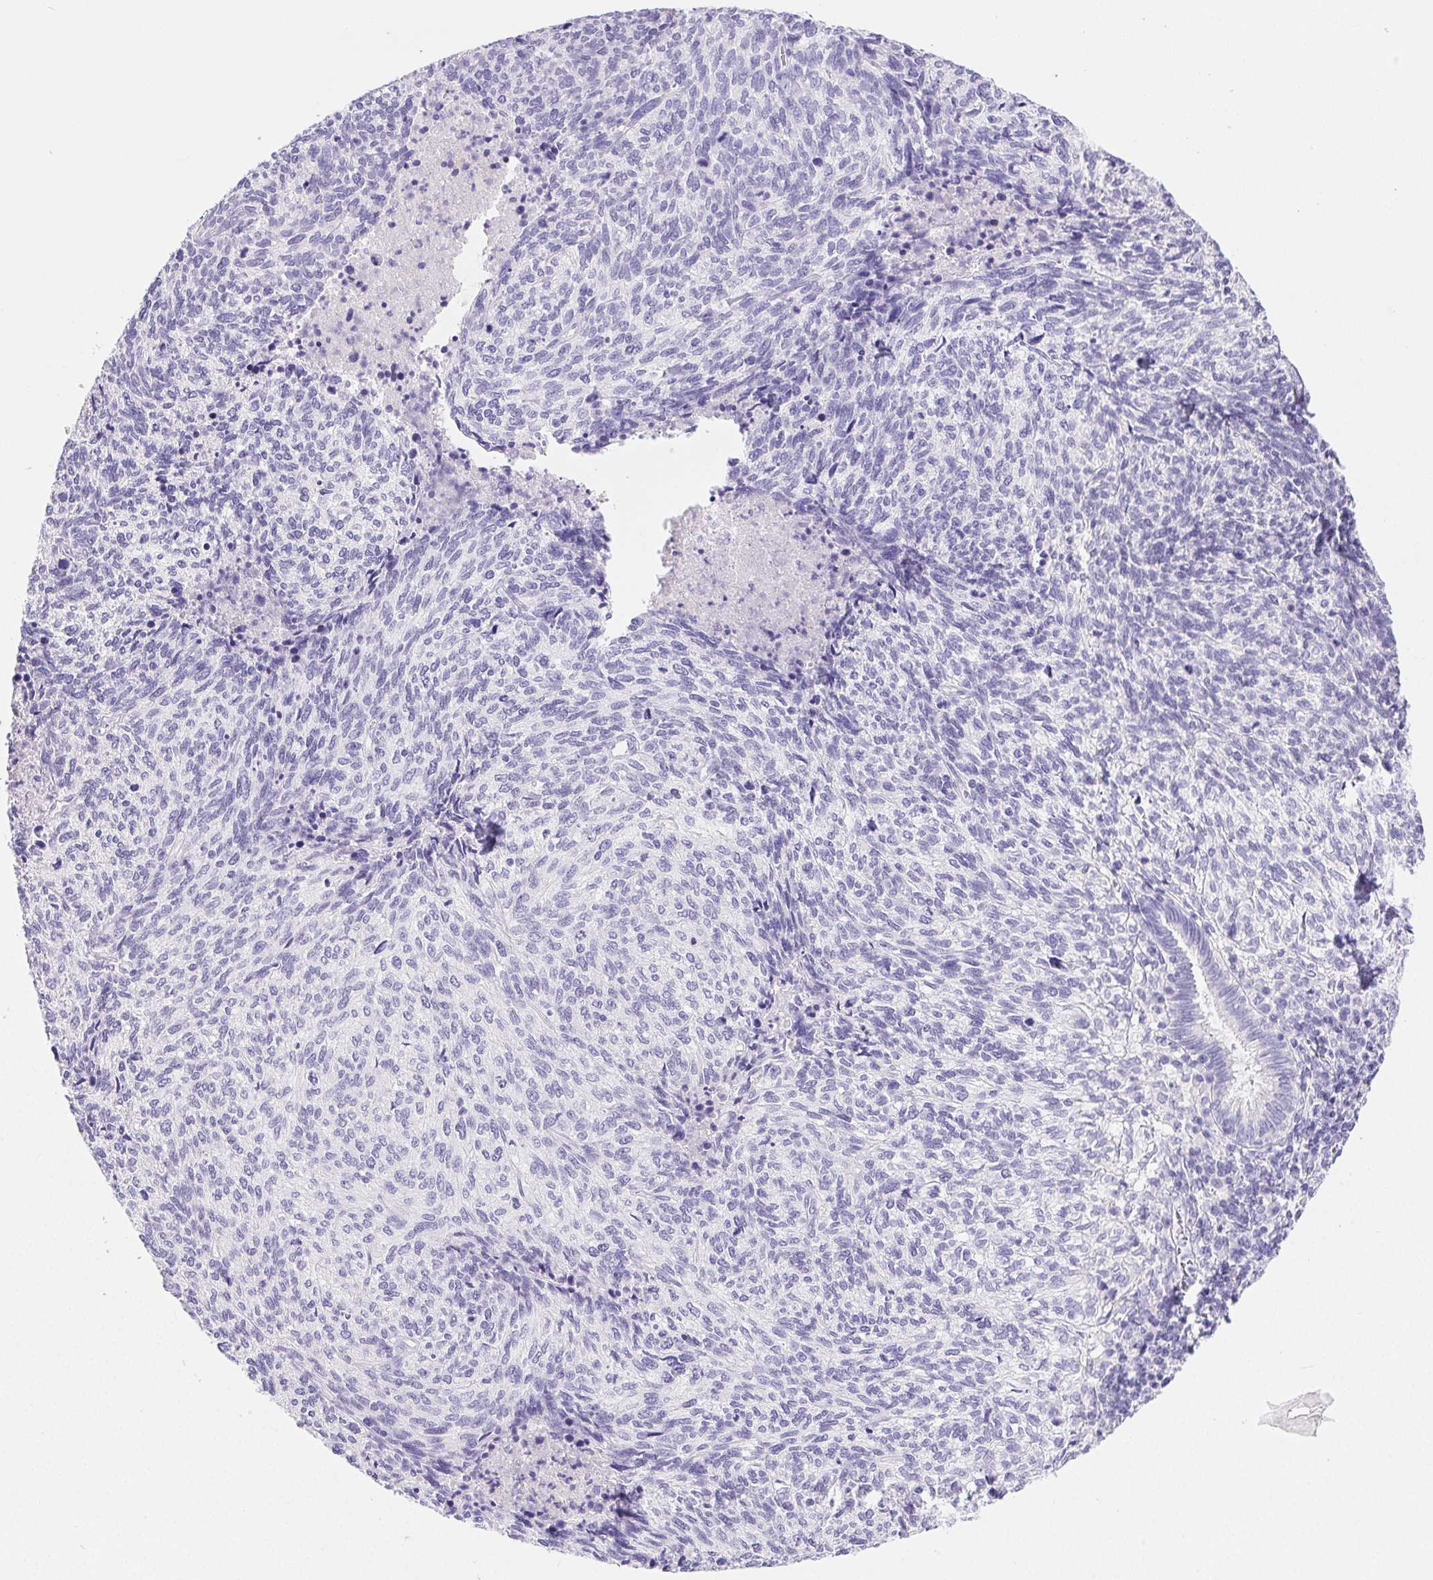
{"staining": {"intensity": "negative", "quantity": "none", "location": "none"}, "tissue": "cervical cancer", "cell_type": "Tumor cells", "image_type": "cancer", "snomed": [{"axis": "morphology", "description": "Squamous cell carcinoma, NOS"}, {"axis": "topography", "description": "Cervix"}], "caption": "A high-resolution photomicrograph shows immunohistochemistry (IHC) staining of cervical cancer (squamous cell carcinoma), which reveals no significant staining in tumor cells.", "gene": "PNLIP", "patient": {"sex": "female", "age": 45}}